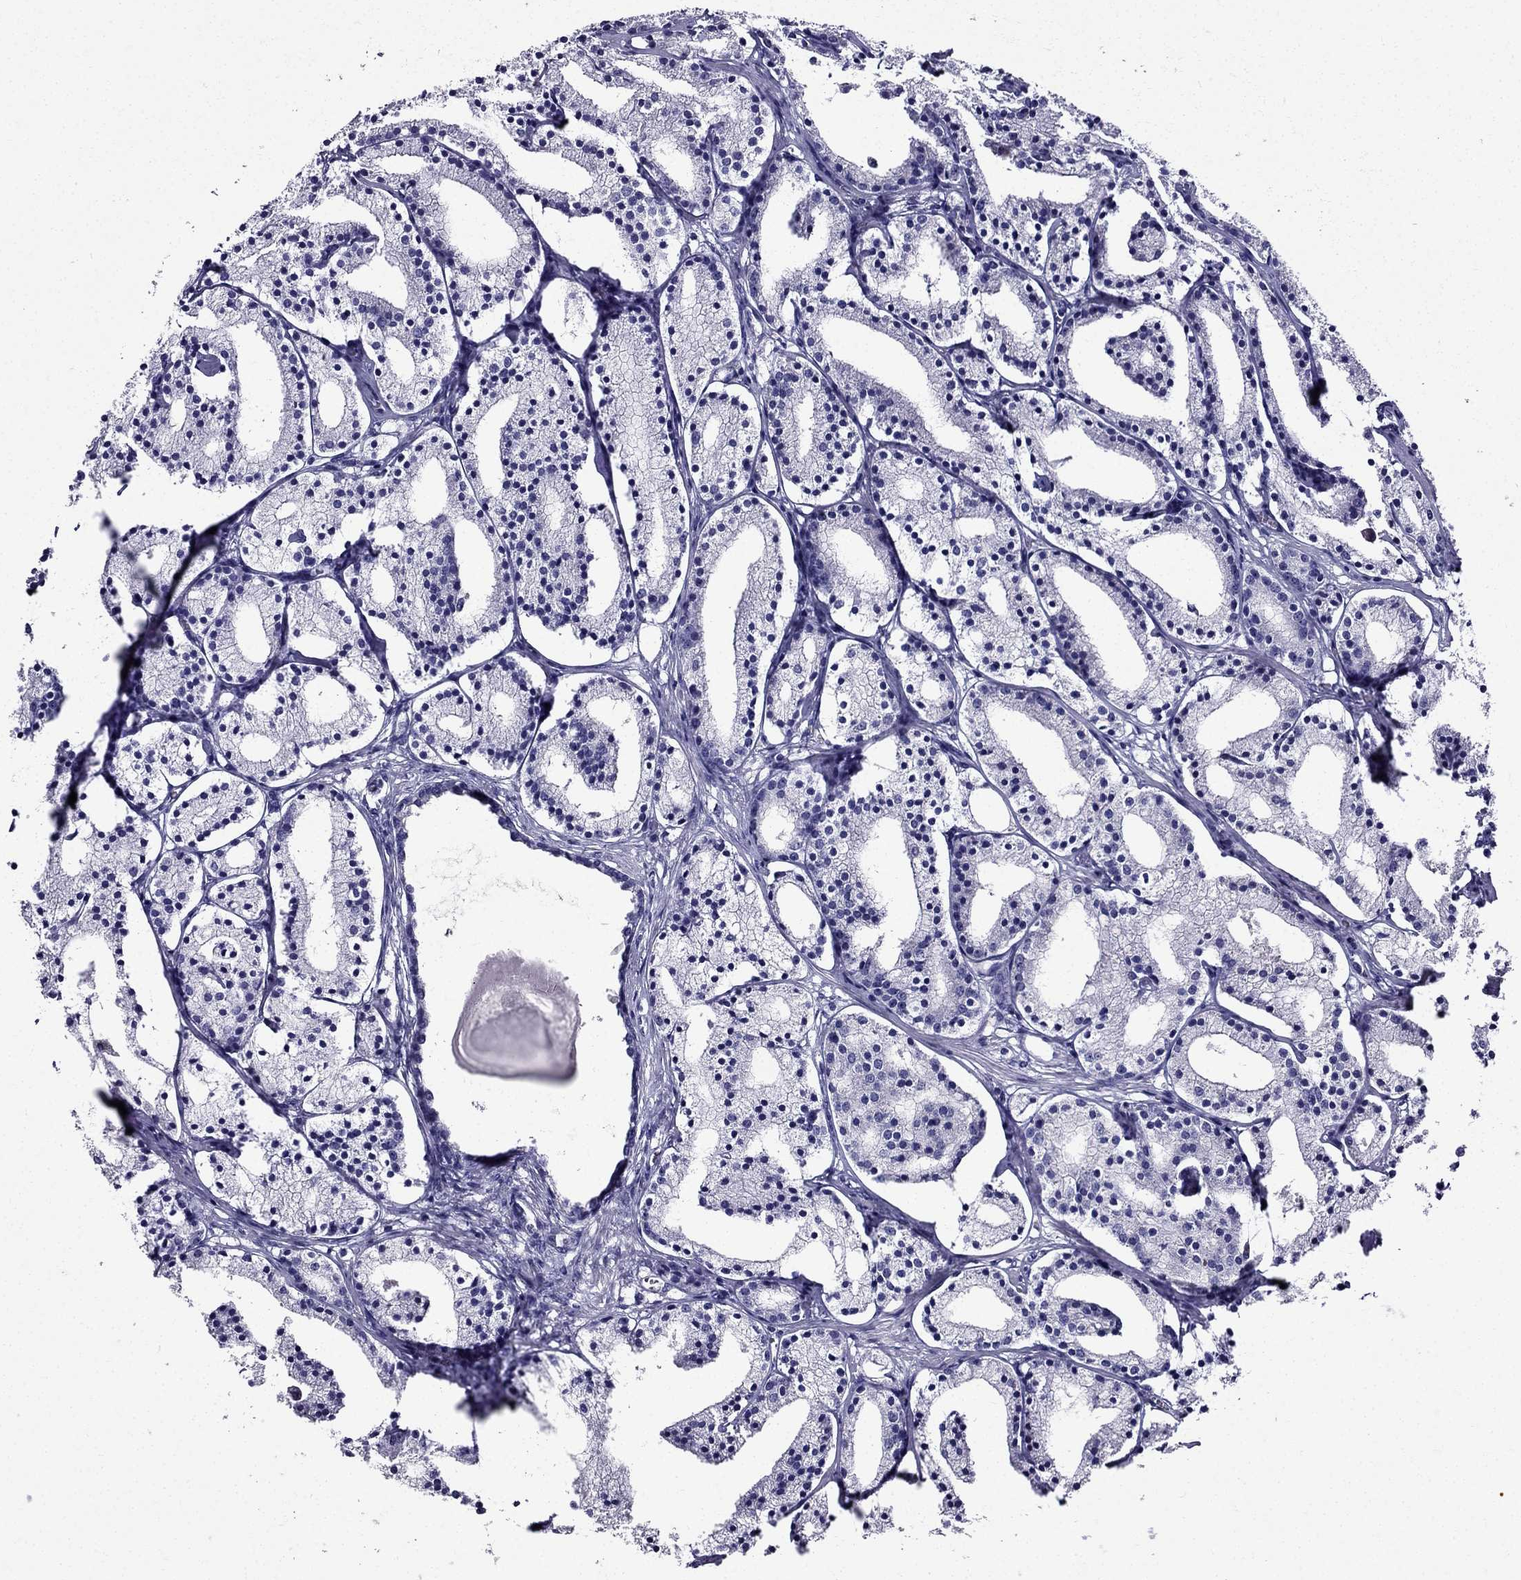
{"staining": {"intensity": "negative", "quantity": "none", "location": "none"}, "tissue": "prostate cancer", "cell_type": "Tumor cells", "image_type": "cancer", "snomed": [{"axis": "morphology", "description": "Adenocarcinoma, NOS"}, {"axis": "topography", "description": "Prostate"}], "caption": "Tumor cells show no significant protein staining in adenocarcinoma (prostate). (IHC, brightfield microscopy, high magnification).", "gene": "TMEM266", "patient": {"sex": "male", "age": 69}}